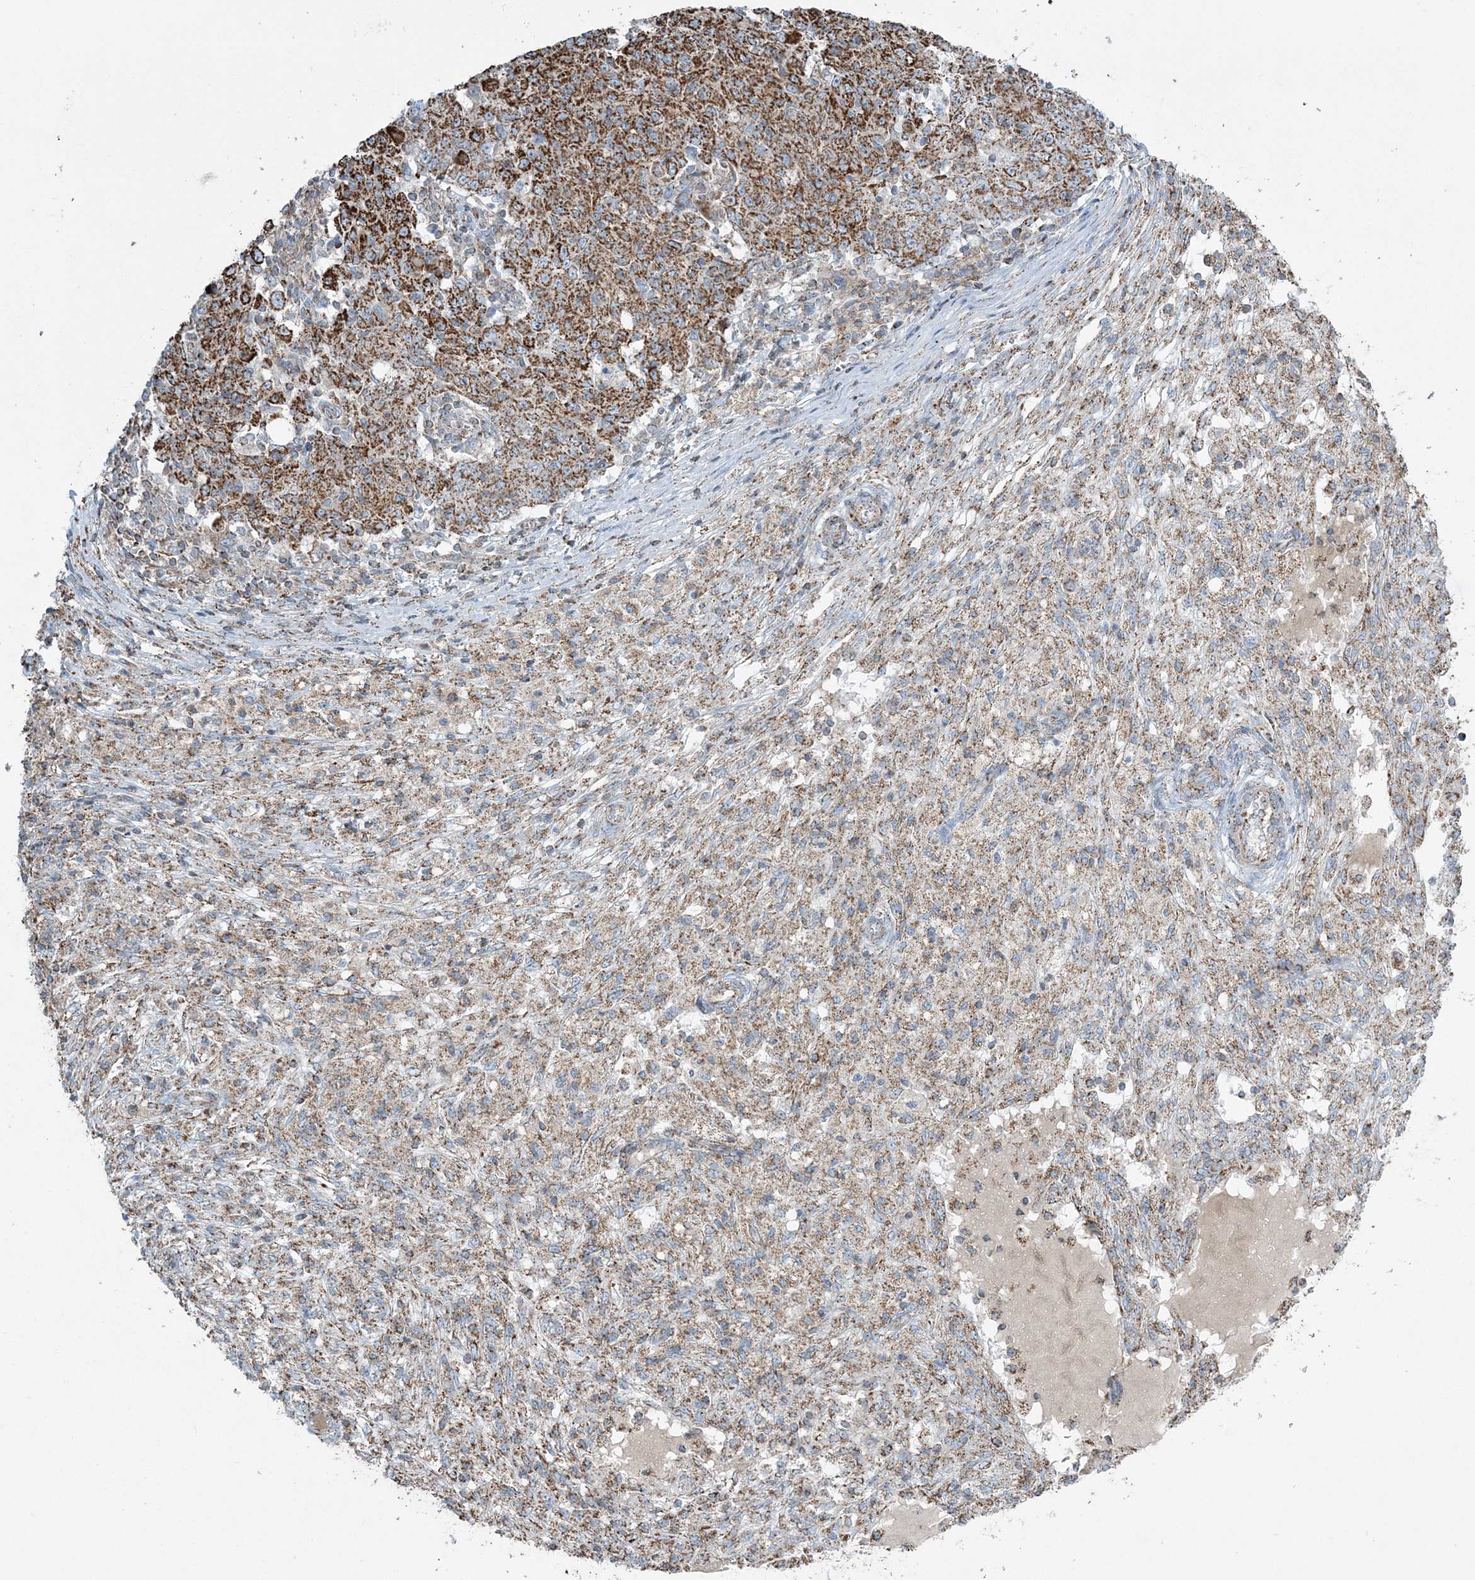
{"staining": {"intensity": "strong", "quantity": ">75%", "location": "cytoplasmic/membranous"}, "tissue": "ovarian cancer", "cell_type": "Tumor cells", "image_type": "cancer", "snomed": [{"axis": "morphology", "description": "Carcinoma, endometroid"}, {"axis": "topography", "description": "Ovary"}], "caption": "A brown stain shows strong cytoplasmic/membranous staining of a protein in ovarian cancer tumor cells.", "gene": "RAB11FIP3", "patient": {"sex": "female", "age": 42}}